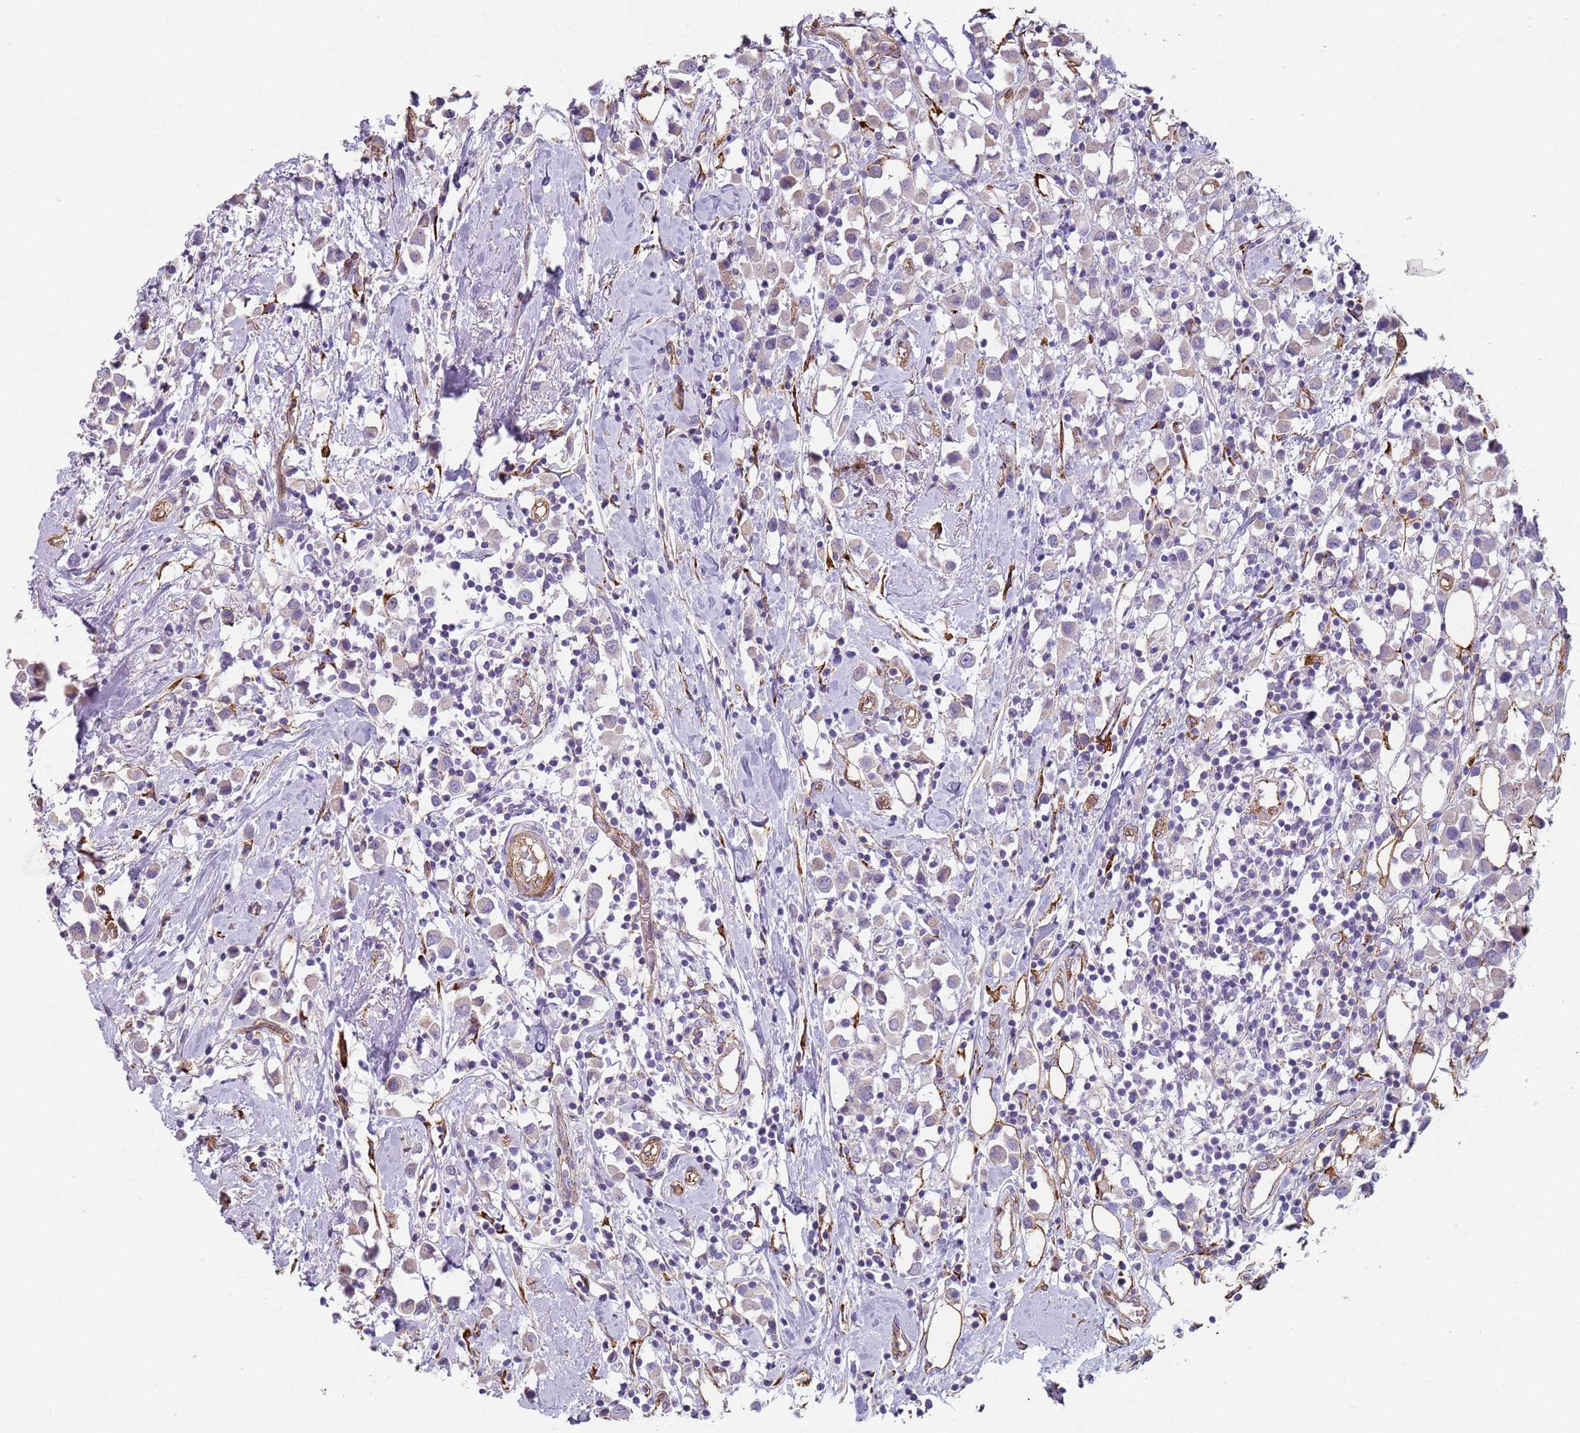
{"staining": {"intensity": "negative", "quantity": "none", "location": "none"}, "tissue": "breast cancer", "cell_type": "Tumor cells", "image_type": "cancer", "snomed": [{"axis": "morphology", "description": "Duct carcinoma"}, {"axis": "topography", "description": "Breast"}], "caption": "Immunohistochemical staining of human breast cancer (infiltrating ductal carcinoma) displays no significant expression in tumor cells. (DAB (3,3'-diaminobenzidine) IHC with hematoxylin counter stain).", "gene": "PHLPP2", "patient": {"sex": "female", "age": 61}}